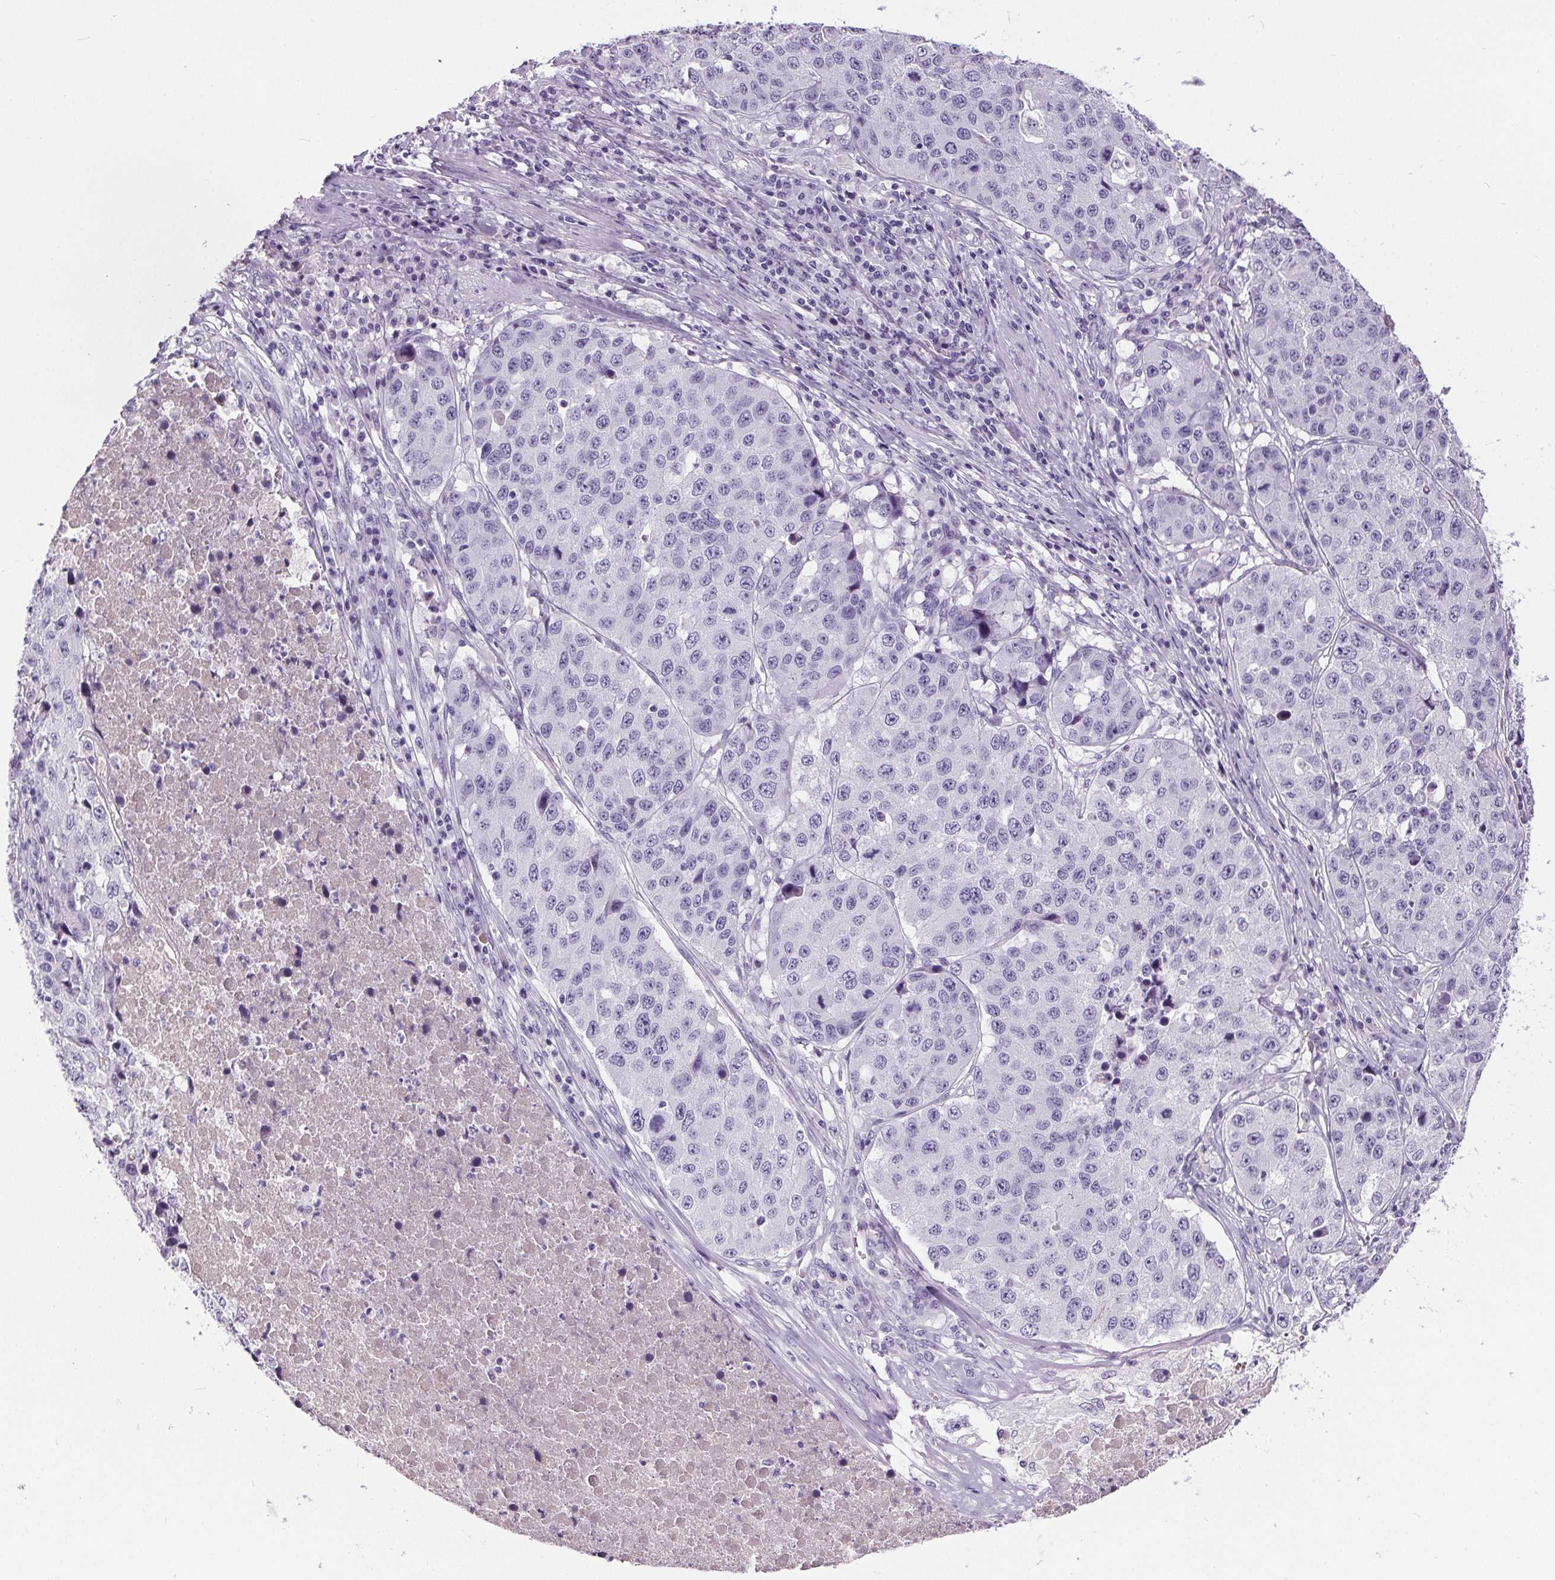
{"staining": {"intensity": "negative", "quantity": "none", "location": "none"}, "tissue": "stomach cancer", "cell_type": "Tumor cells", "image_type": "cancer", "snomed": [{"axis": "morphology", "description": "Adenocarcinoma, NOS"}, {"axis": "topography", "description": "Stomach"}], "caption": "A micrograph of human stomach adenocarcinoma is negative for staining in tumor cells. Nuclei are stained in blue.", "gene": "CD5L", "patient": {"sex": "male", "age": 71}}